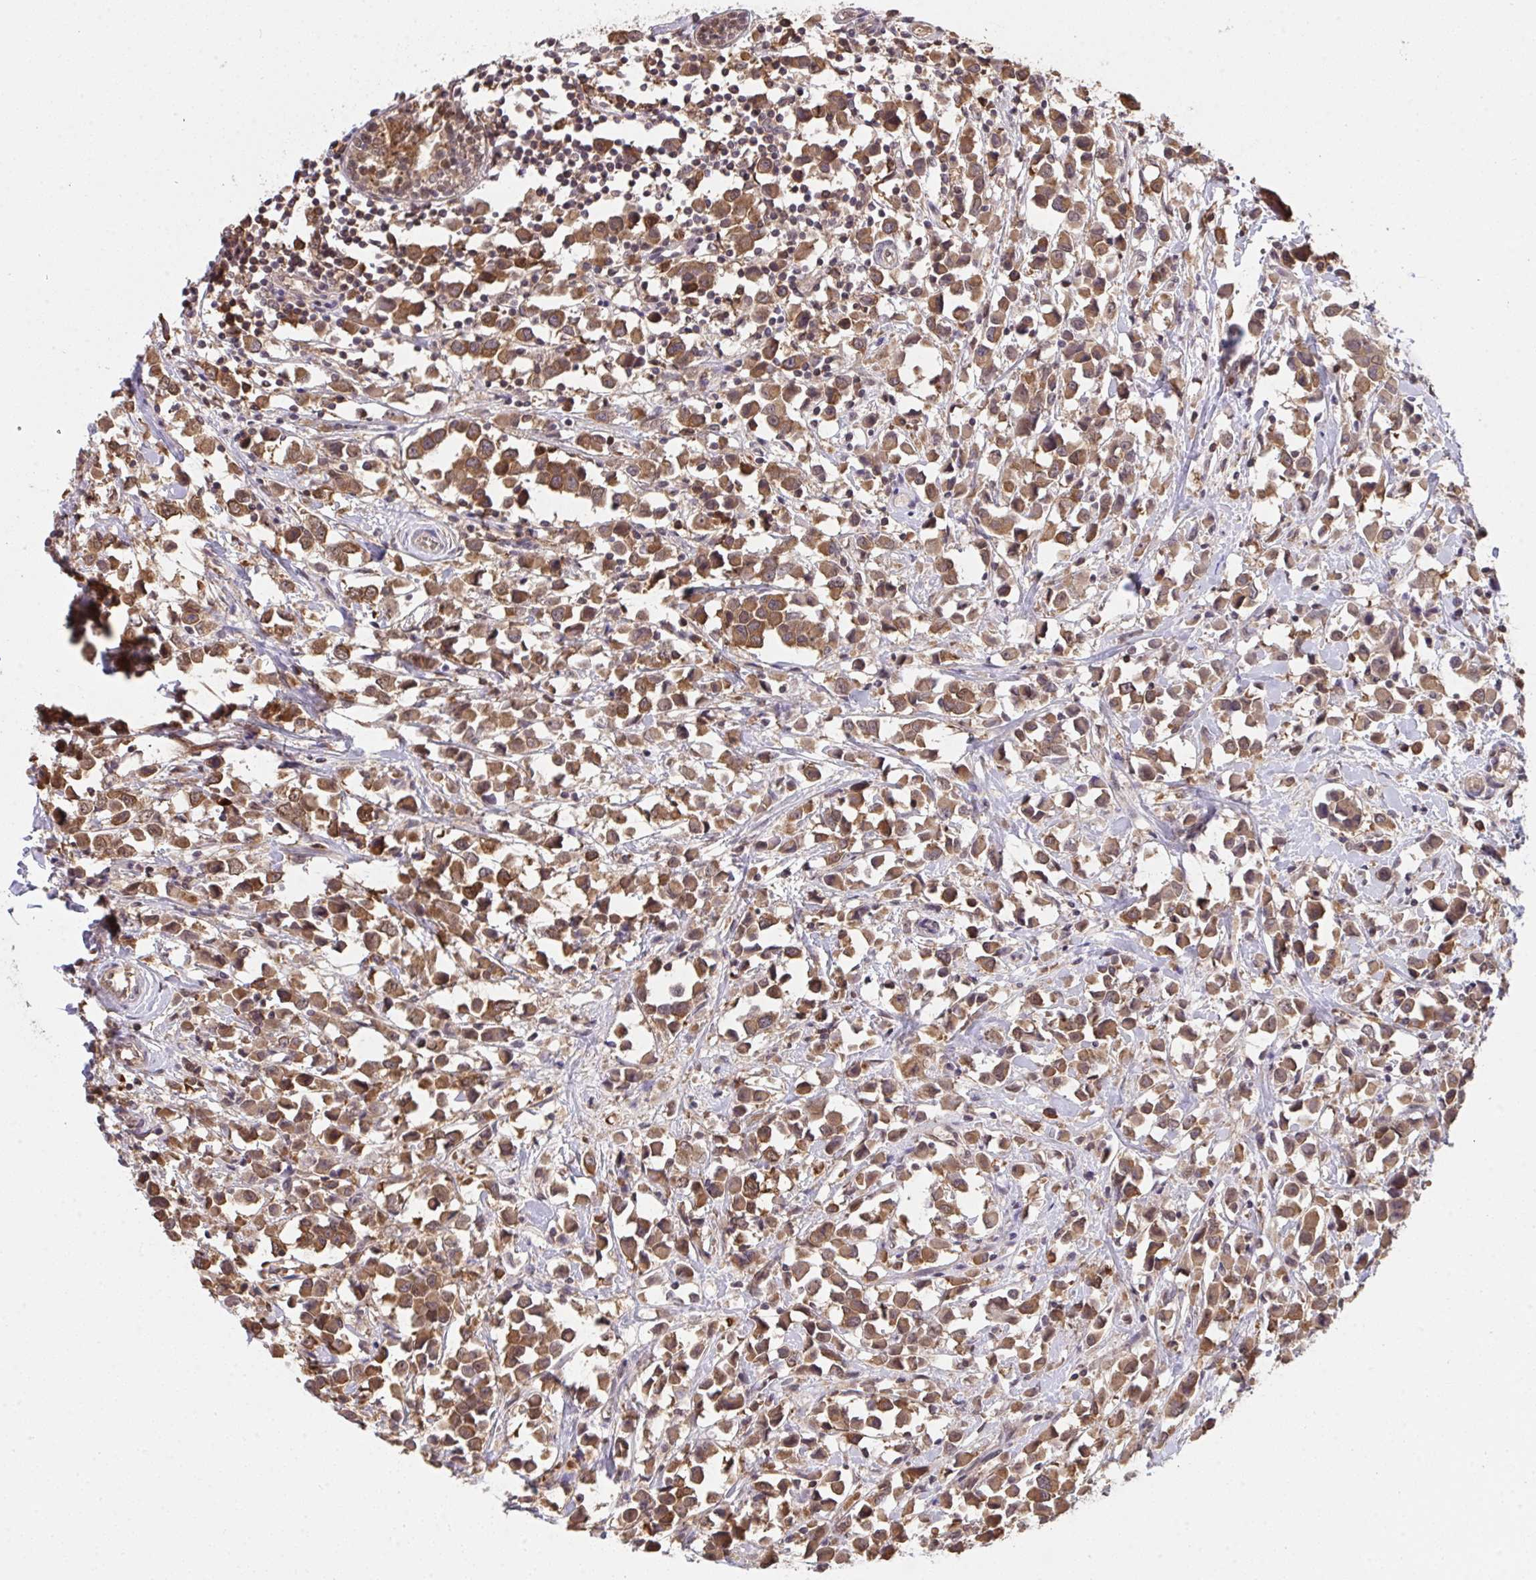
{"staining": {"intensity": "moderate", "quantity": ">75%", "location": "cytoplasmic/membranous"}, "tissue": "breast cancer", "cell_type": "Tumor cells", "image_type": "cancer", "snomed": [{"axis": "morphology", "description": "Duct carcinoma"}, {"axis": "topography", "description": "Breast"}], "caption": "Breast cancer tissue reveals moderate cytoplasmic/membranous expression in about >75% of tumor cells, visualized by immunohistochemistry. (DAB = brown stain, brightfield microscopy at high magnification).", "gene": "C12orf57", "patient": {"sex": "female", "age": 61}}